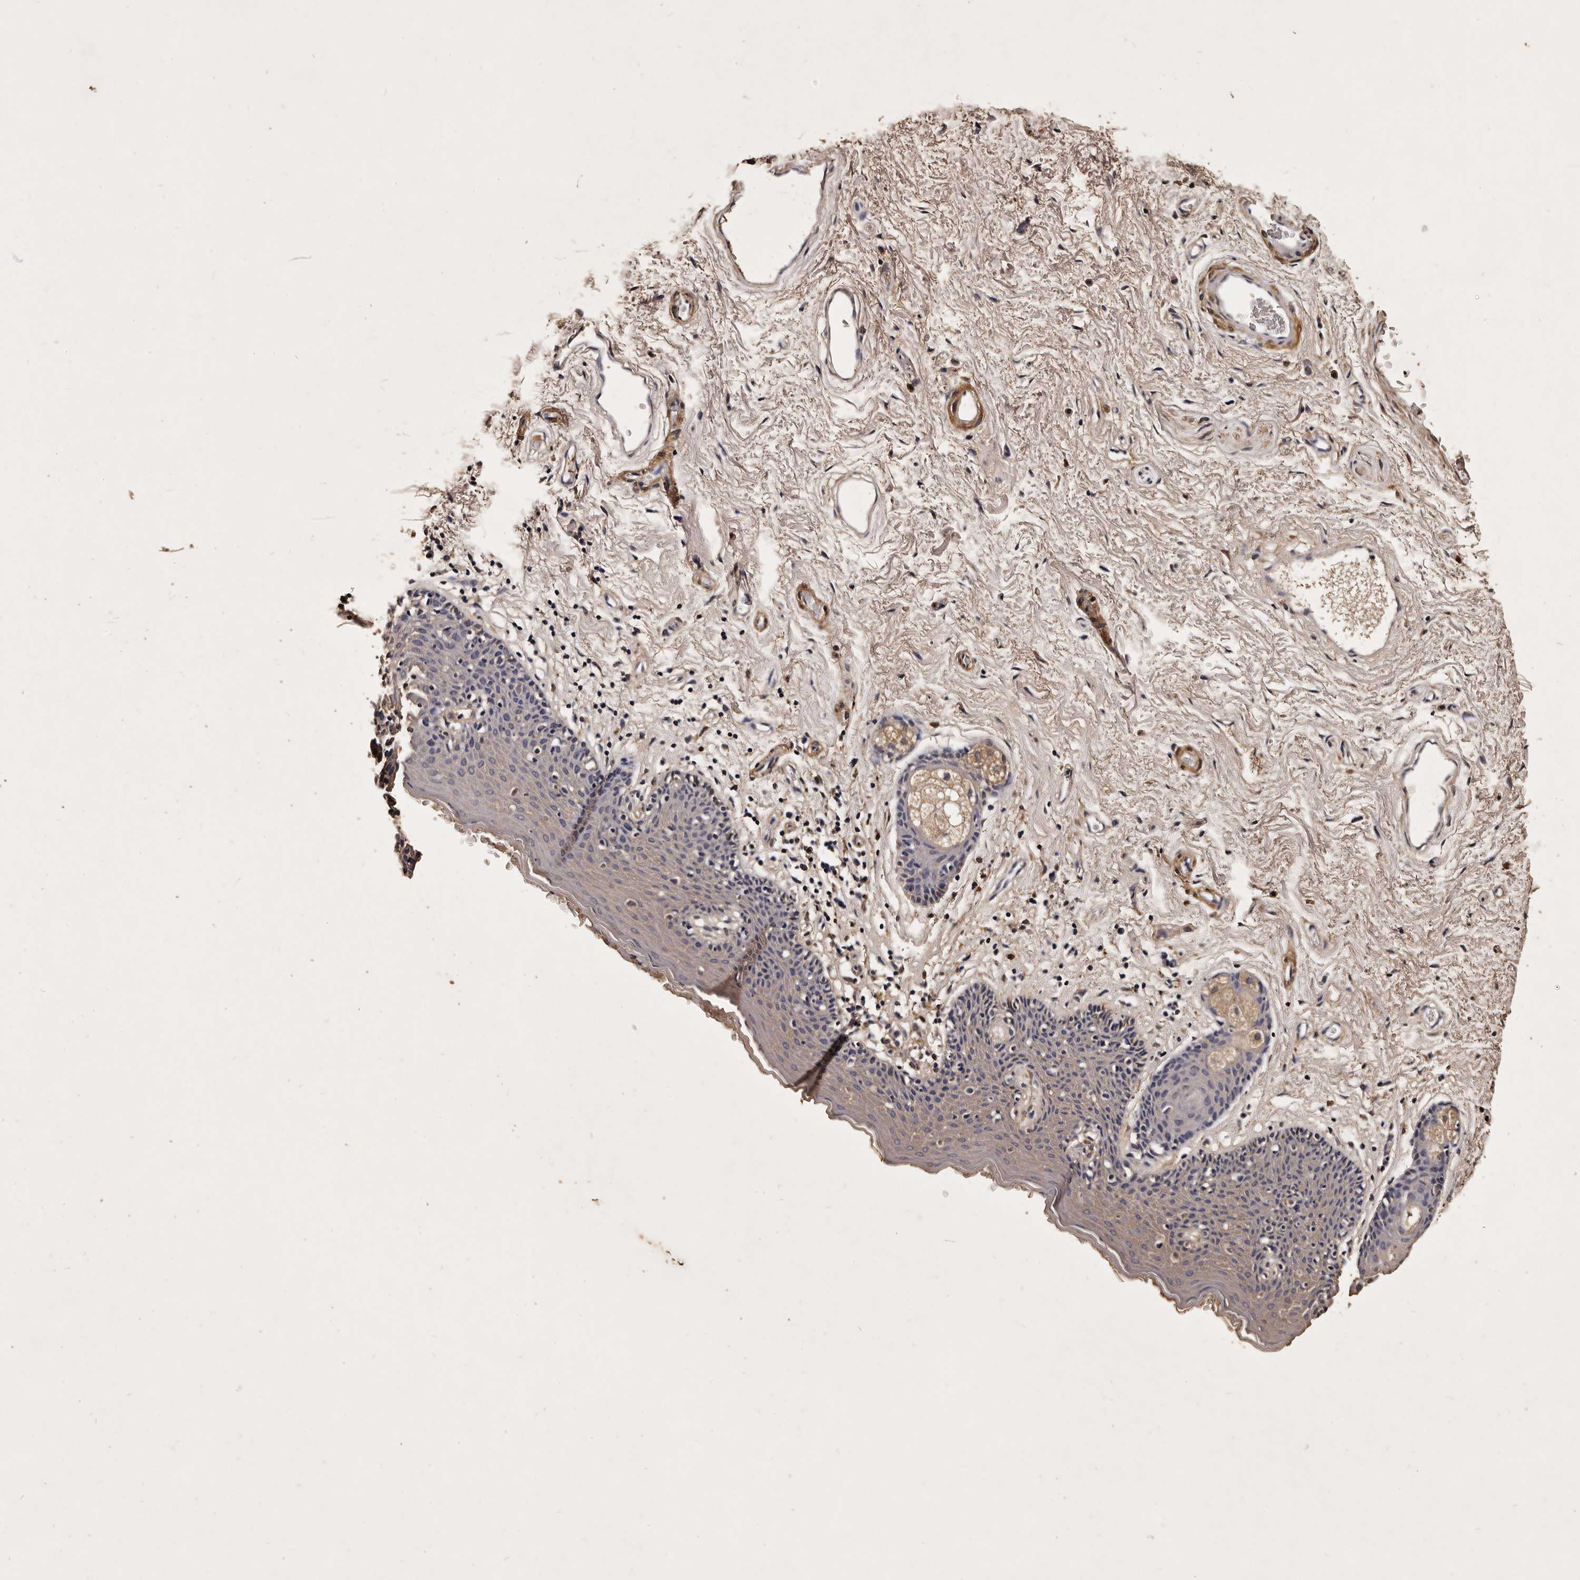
{"staining": {"intensity": "moderate", "quantity": "25%-75%", "location": "cytoplasmic/membranous"}, "tissue": "skin", "cell_type": "Epidermal cells", "image_type": "normal", "snomed": [{"axis": "morphology", "description": "Normal tissue, NOS"}, {"axis": "topography", "description": "Vulva"}], "caption": "Immunohistochemistry (IHC) micrograph of benign human skin stained for a protein (brown), which displays medium levels of moderate cytoplasmic/membranous positivity in approximately 25%-75% of epidermal cells.", "gene": "PARS2", "patient": {"sex": "female", "age": 66}}